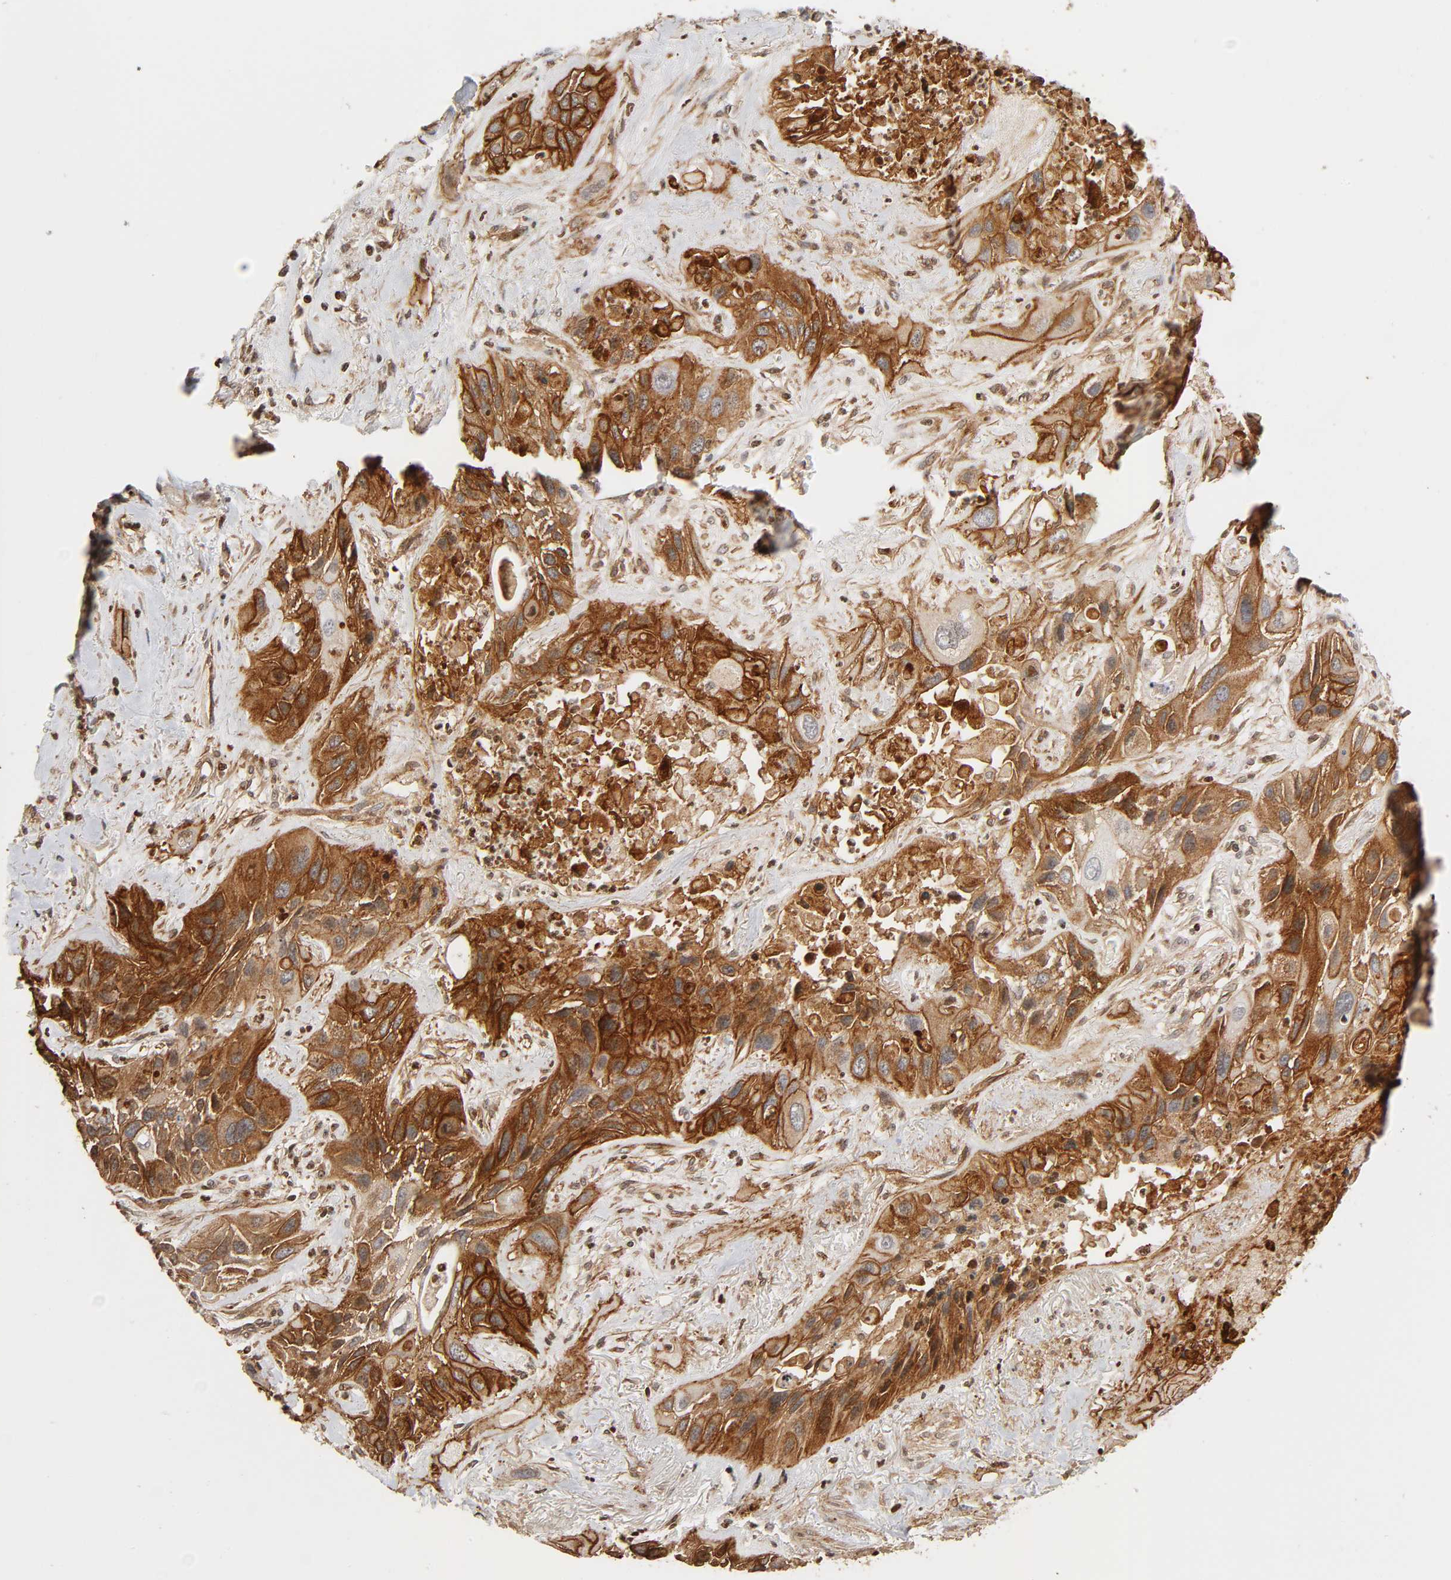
{"staining": {"intensity": "strong", "quantity": ">75%", "location": "cytoplasmic/membranous"}, "tissue": "lung cancer", "cell_type": "Tumor cells", "image_type": "cancer", "snomed": [{"axis": "morphology", "description": "Squamous cell carcinoma, NOS"}, {"axis": "topography", "description": "Lung"}], "caption": "Protein positivity by immunohistochemistry shows strong cytoplasmic/membranous positivity in about >75% of tumor cells in lung squamous cell carcinoma.", "gene": "ITGAV", "patient": {"sex": "female", "age": 76}}